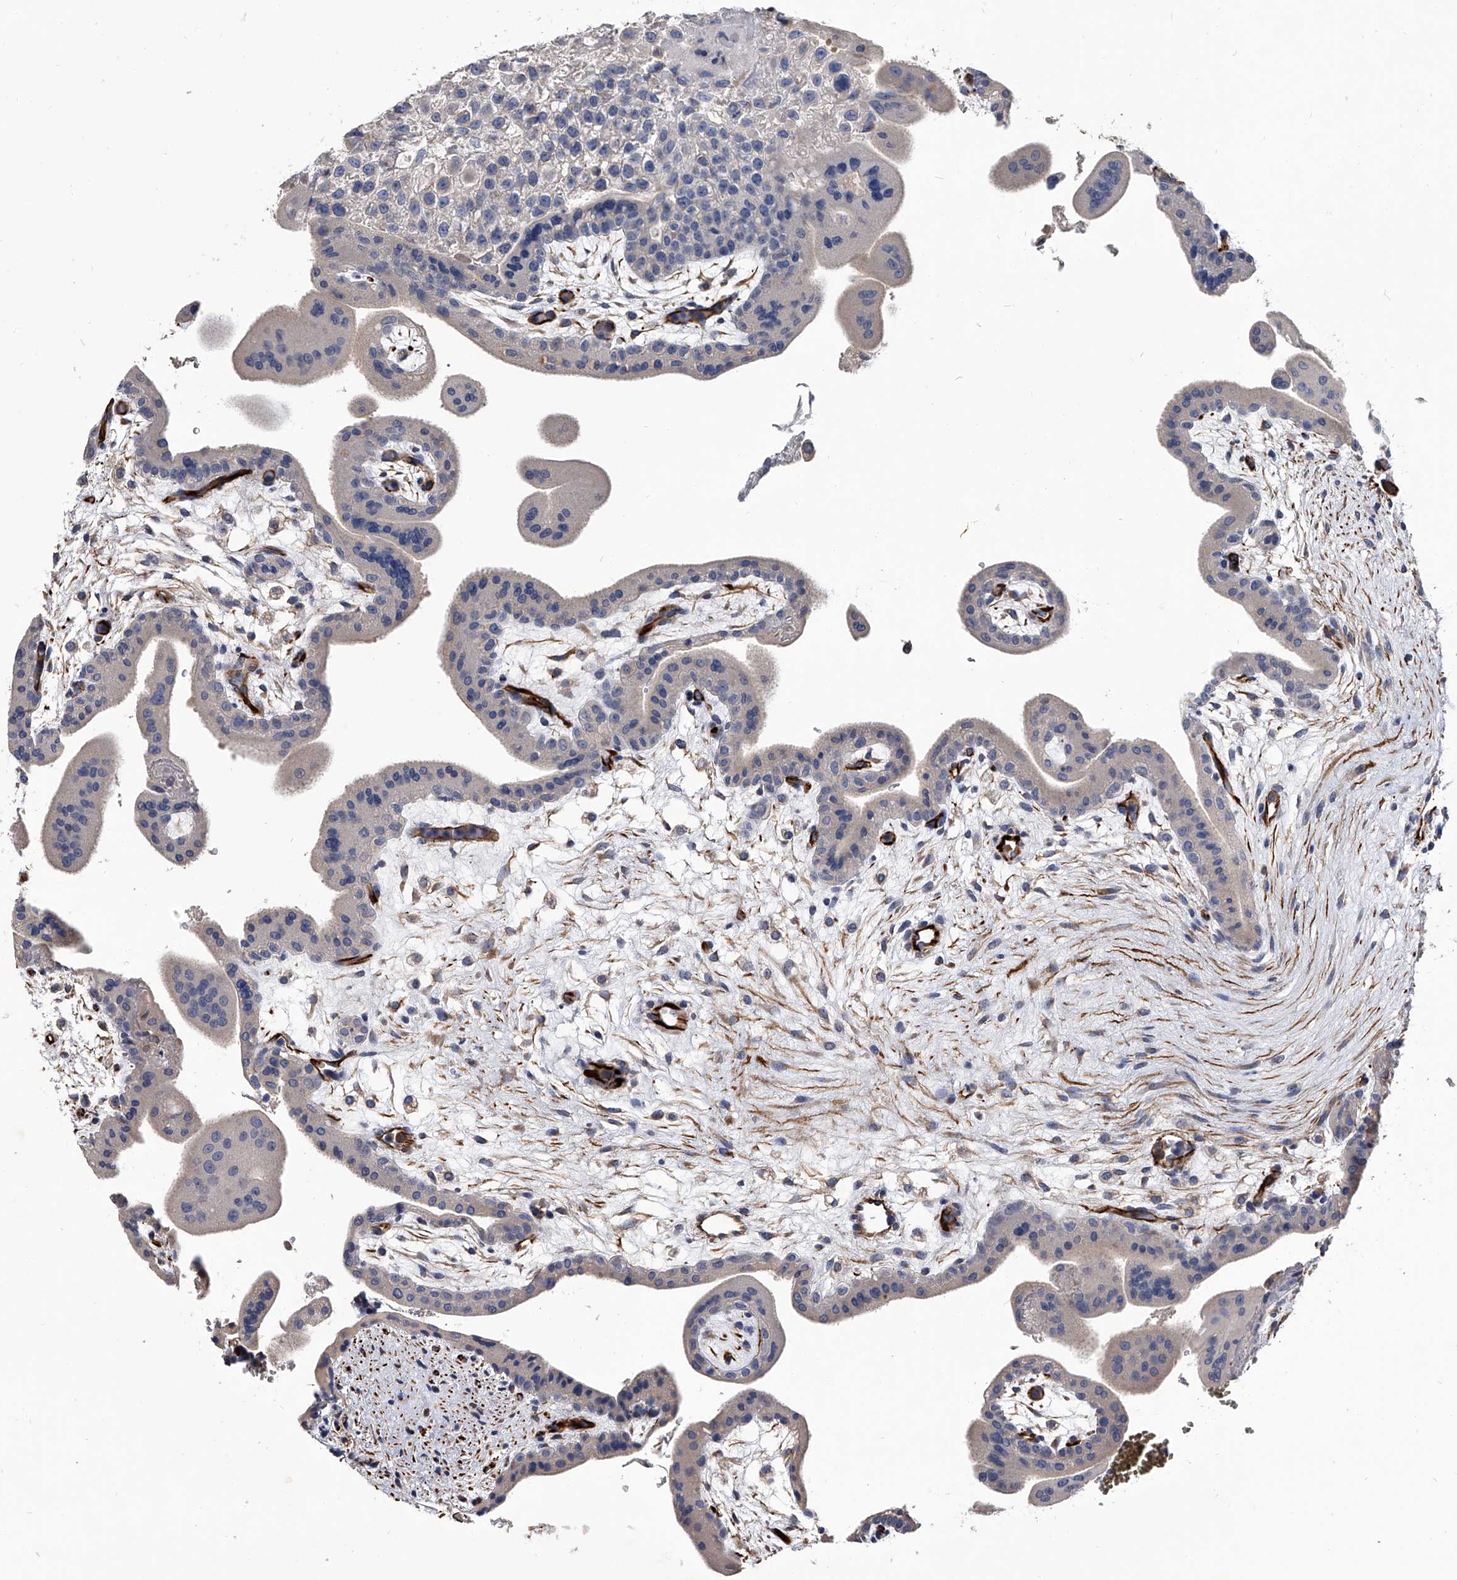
{"staining": {"intensity": "negative", "quantity": "none", "location": "none"}, "tissue": "placenta", "cell_type": "Decidual cells", "image_type": "normal", "snomed": [{"axis": "morphology", "description": "Normal tissue, NOS"}, {"axis": "topography", "description": "Placenta"}], "caption": "Human placenta stained for a protein using immunohistochemistry displays no positivity in decidual cells.", "gene": "EFCAB7", "patient": {"sex": "female", "age": 35}}